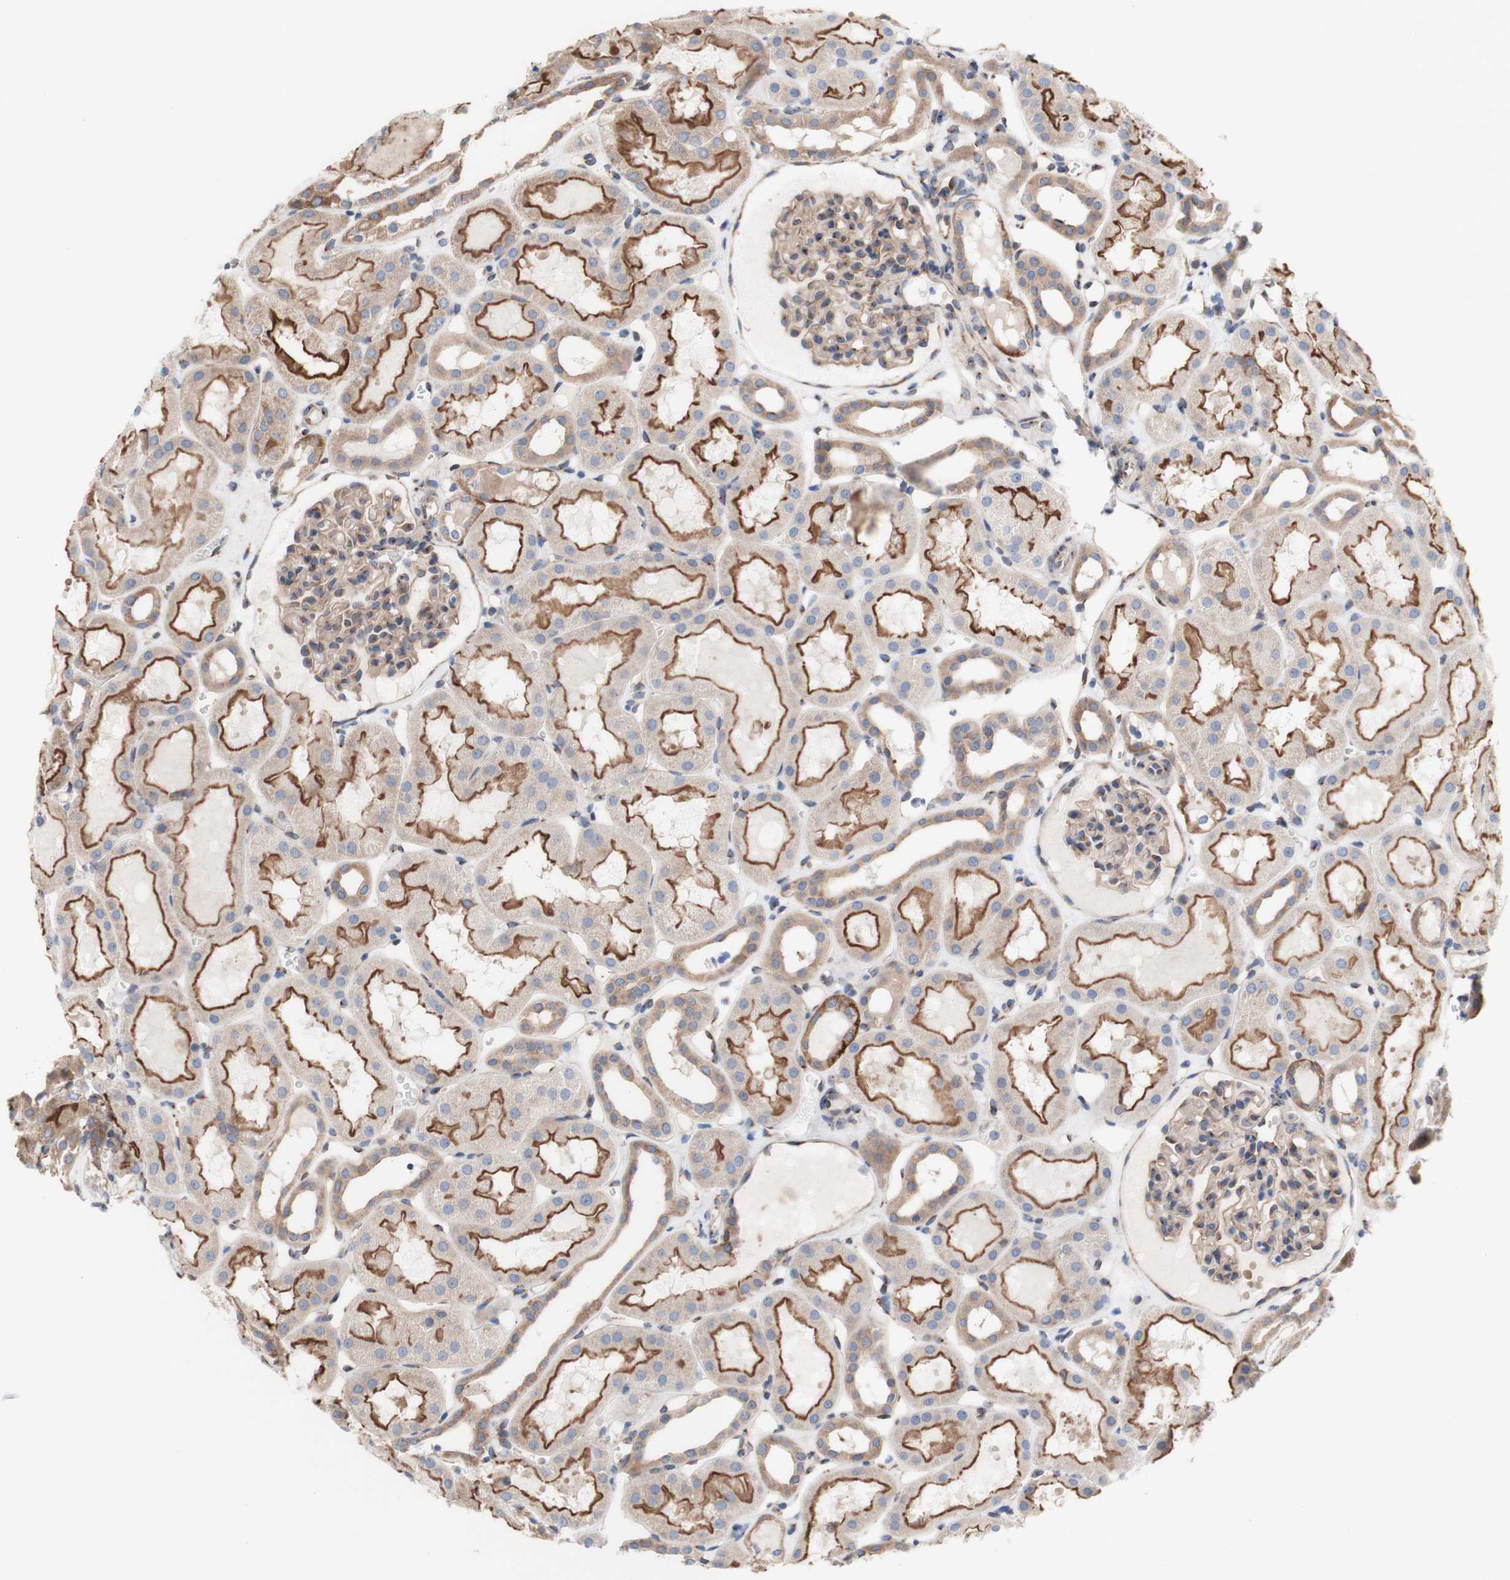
{"staining": {"intensity": "moderate", "quantity": ">75%", "location": "cytoplasmic/membranous"}, "tissue": "kidney", "cell_type": "Cells in glomeruli", "image_type": "normal", "snomed": [{"axis": "morphology", "description": "Normal tissue, NOS"}, {"axis": "topography", "description": "Kidney"}, {"axis": "topography", "description": "Urinary bladder"}], "caption": "A high-resolution histopathology image shows IHC staining of unremarkable kidney, which reveals moderate cytoplasmic/membranous positivity in about >75% of cells in glomeruli.", "gene": "LRIG3", "patient": {"sex": "male", "age": 16}}